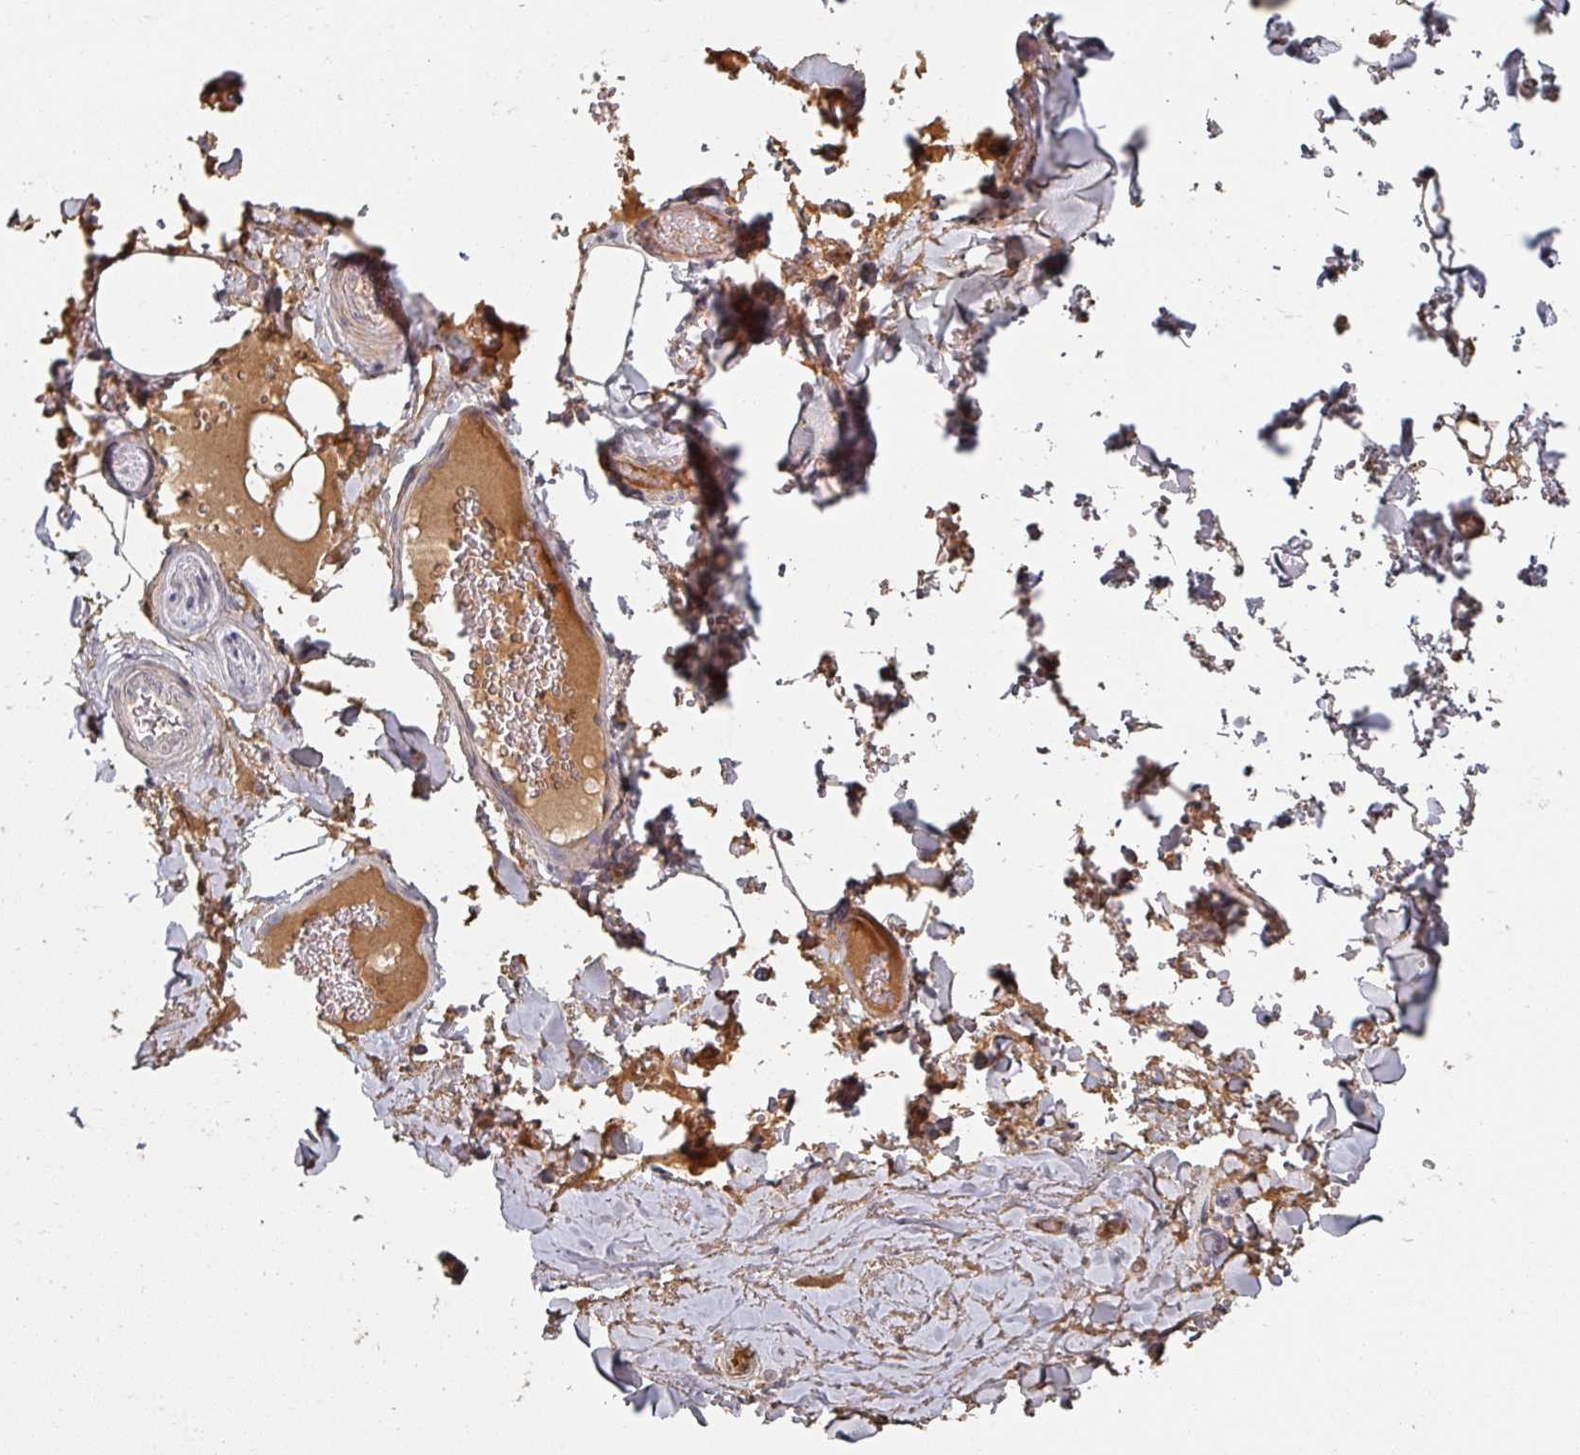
{"staining": {"intensity": "negative", "quantity": "none", "location": "none"}, "tissue": "adipose tissue", "cell_type": "Adipocytes", "image_type": "normal", "snomed": [{"axis": "morphology", "description": "Normal tissue, NOS"}, {"axis": "topography", "description": "Rectum"}, {"axis": "topography", "description": "Peripheral nerve tissue"}], "caption": "Adipose tissue stained for a protein using IHC displays no staining adipocytes.", "gene": "ENSG00000249773", "patient": {"sex": "female", "age": 69}}